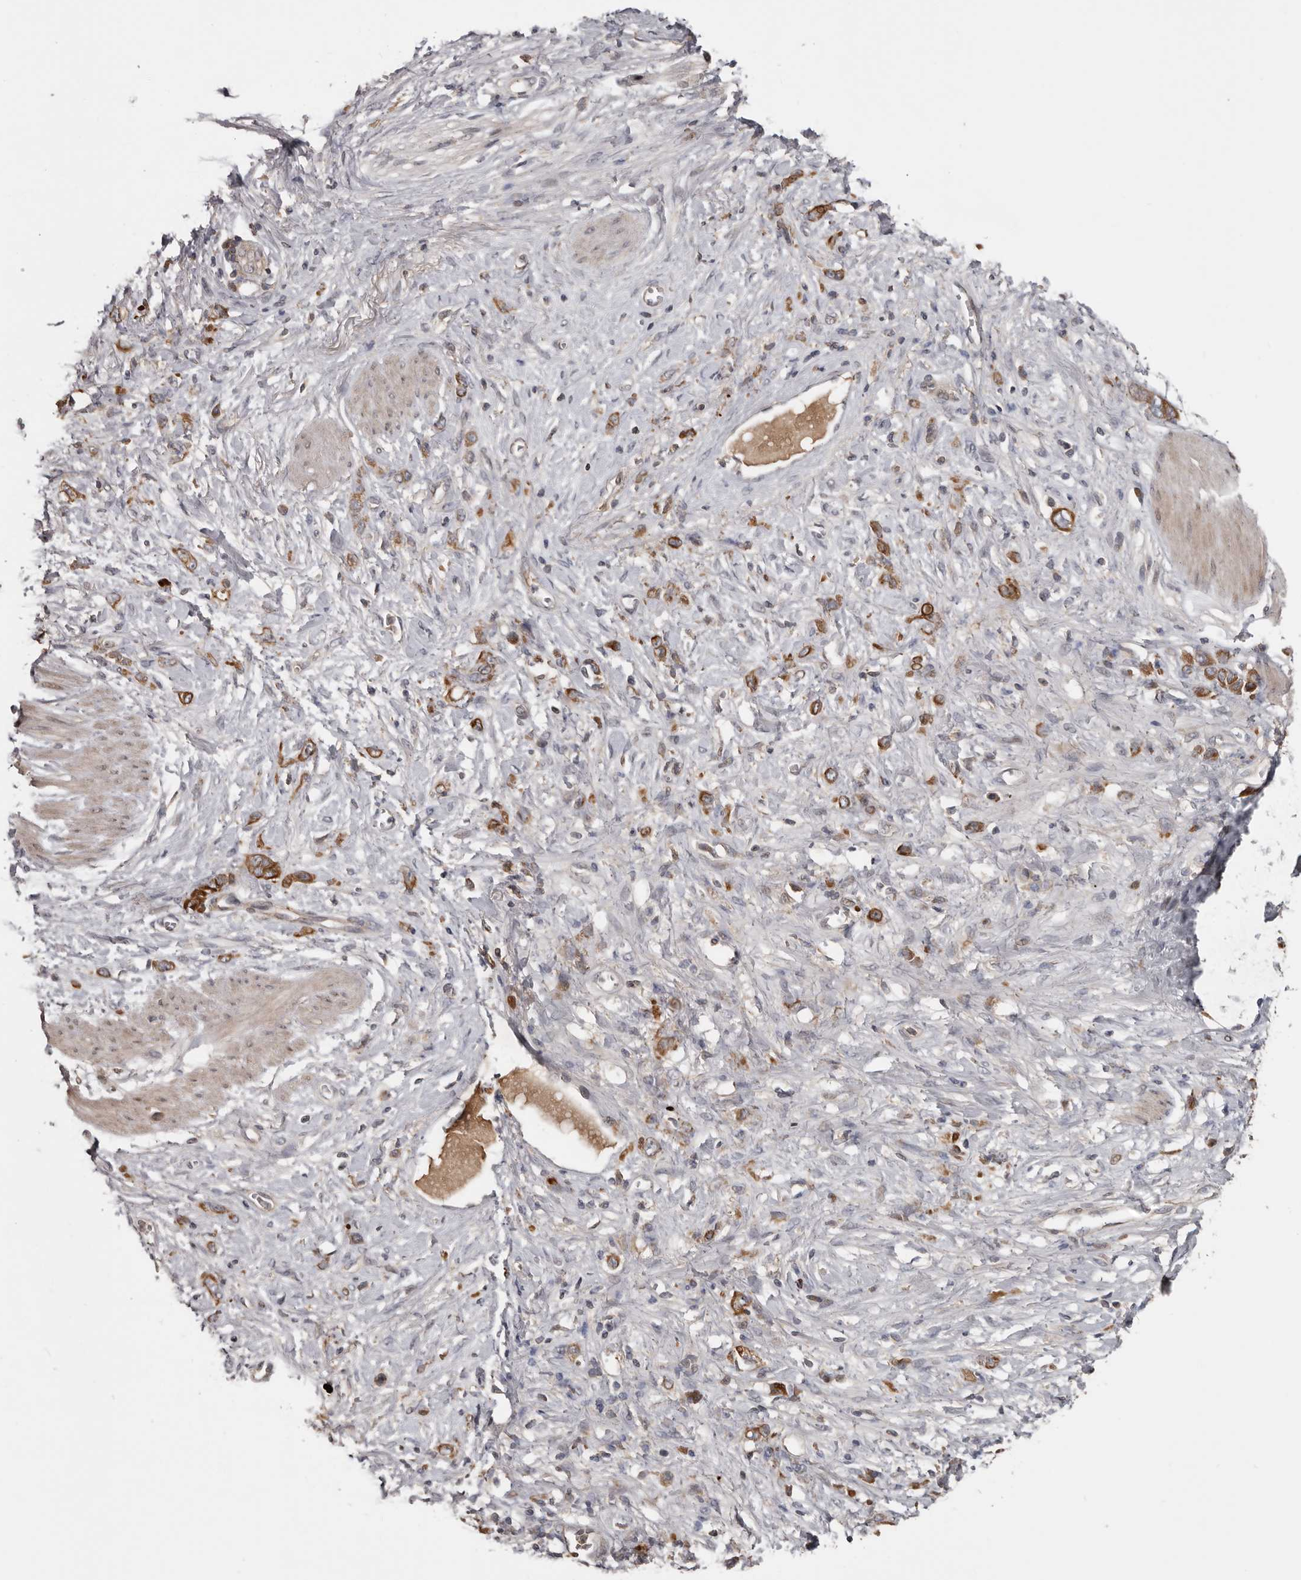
{"staining": {"intensity": "moderate", "quantity": ">75%", "location": "cytoplasmic/membranous"}, "tissue": "stomach cancer", "cell_type": "Tumor cells", "image_type": "cancer", "snomed": [{"axis": "morphology", "description": "Adenocarcinoma, NOS"}, {"axis": "topography", "description": "Stomach"}], "caption": "Immunohistochemistry micrograph of neoplastic tissue: human adenocarcinoma (stomach) stained using IHC demonstrates medium levels of moderate protein expression localized specifically in the cytoplasmic/membranous of tumor cells, appearing as a cytoplasmic/membranous brown color.", "gene": "NMUR1", "patient": {"sex": "female", "age": 76}}